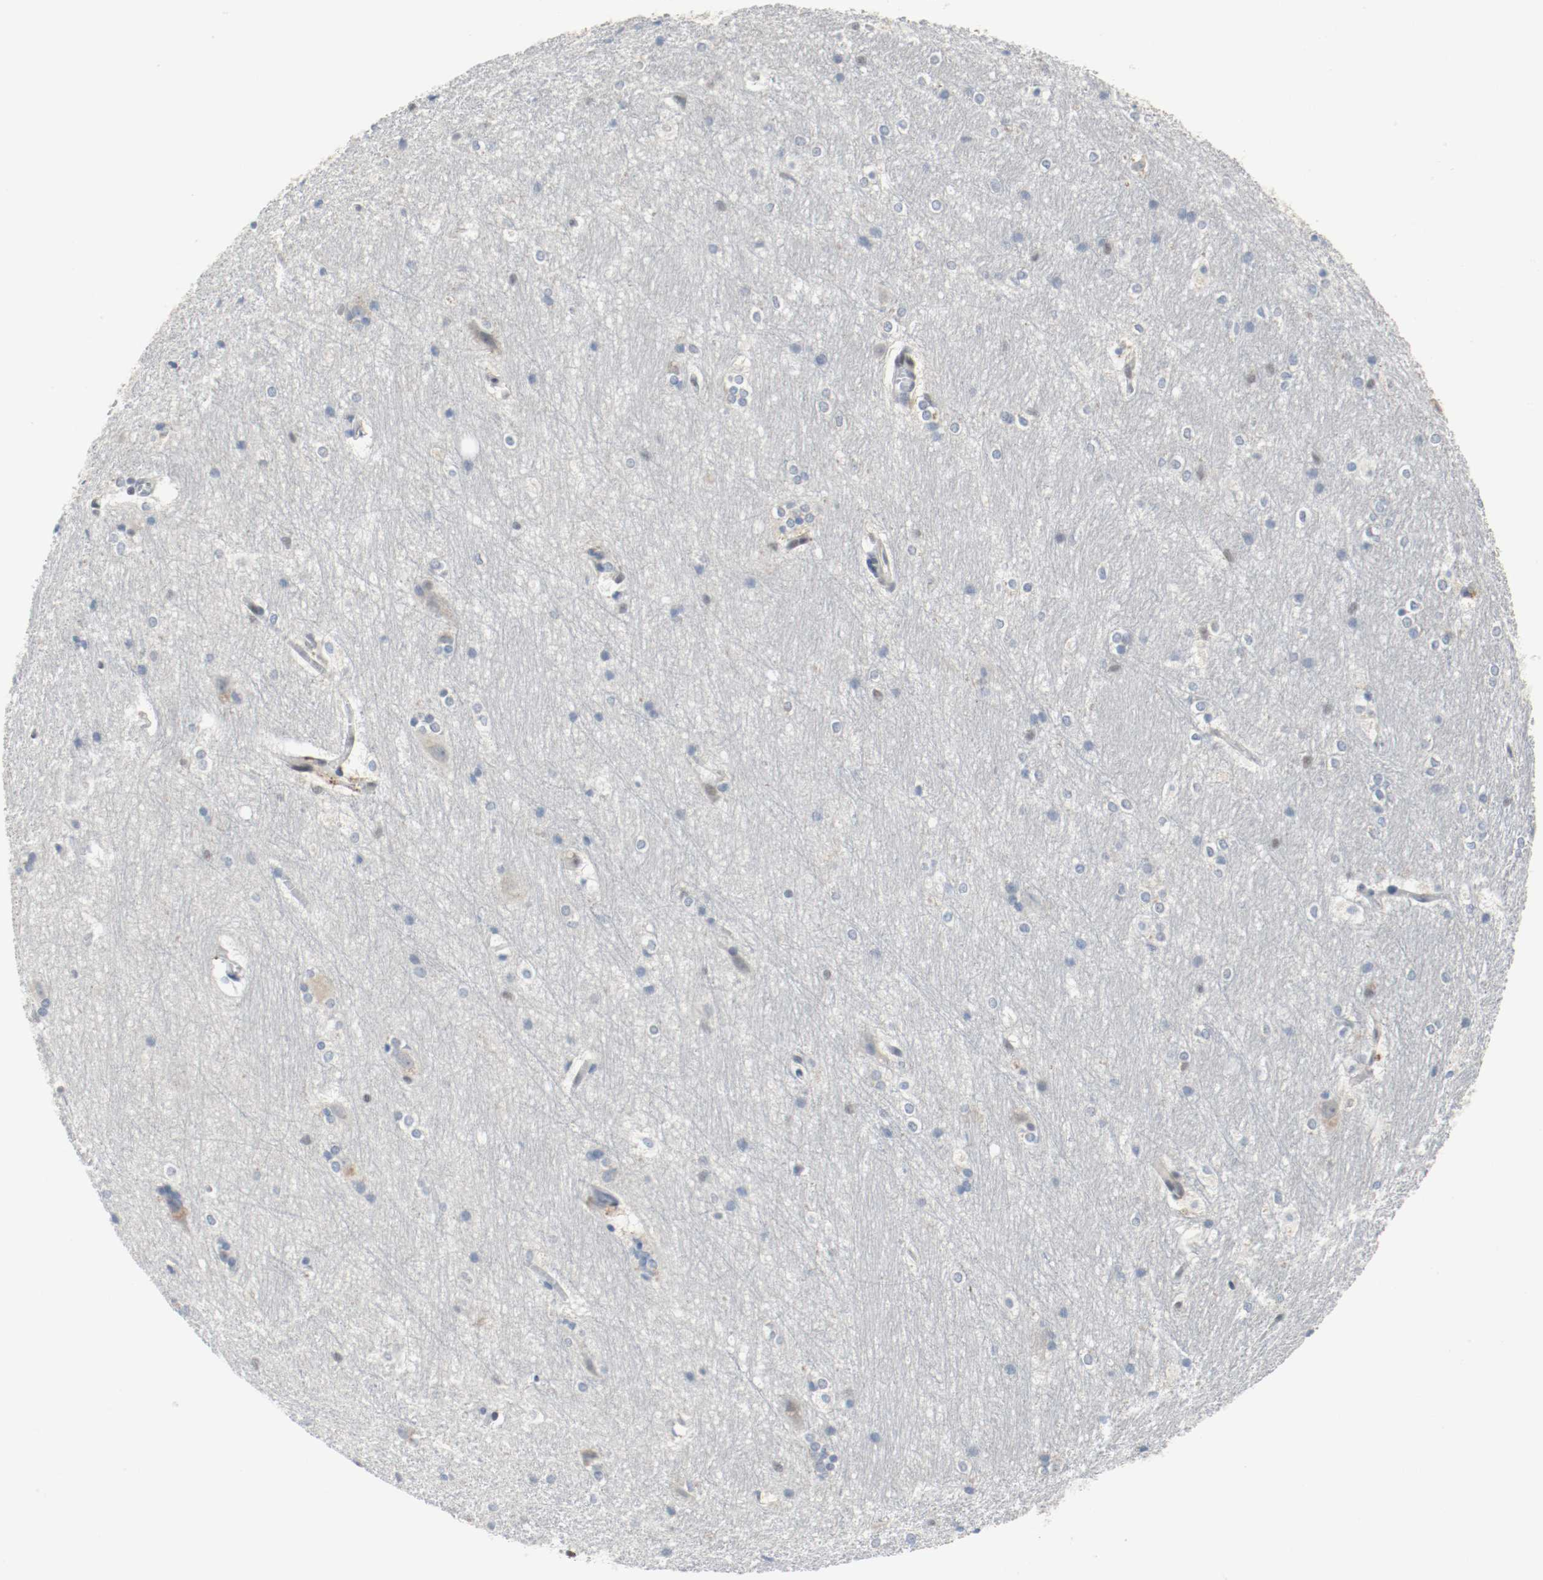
{"staining": {"intensity": "negative", "quantity": "none", "location": "none"}, "tissue": "hippocampus", "cell_type": "Glial cells", "image_type": "normal", "snomed": [{"axis": "morphology", "description": "Normal tissue, NOS"}, {"axis": "topography", "description": "Hippocampus"}], "caption": "High power microscopy histopathology image of an immunohistochemistry (IHC) micrograph of normal hippocampus, revealing no significant positivity in glial cells.", "gene": "ASH1L", "patient": {"sex": "female", "age": 19}}